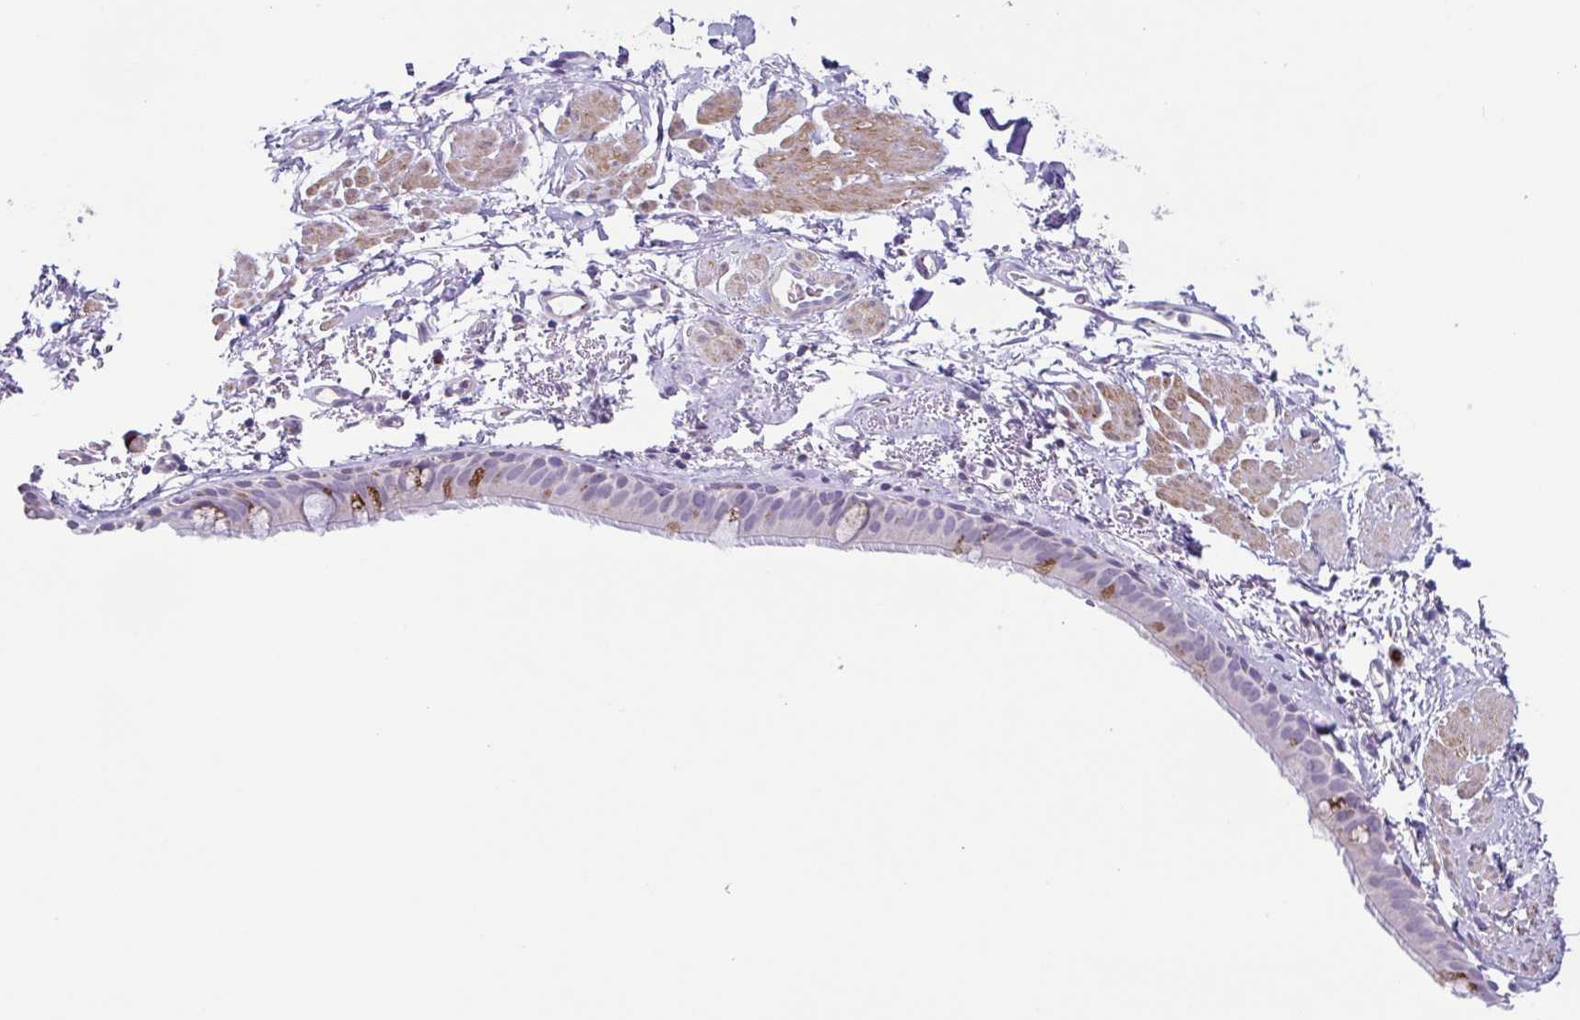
{"staining": {"intensity": "moderate", "quantity": "<25%", "location": "cytoplasmic/membranous"}, "tissue": "bronchus", "cell_type": "Respiratory epithelial cells", "image_type": "normal", "snomed": [{"axis": "morphology", "description": "Normal tissue, NOS"}, {"axis": "topography", "description": "Bronchus"}], "caption": "DAB immunohistochemical staining of benign bronchus reveals moderate cytoplasmic/membranous protein positivity in about <25% of respiratory epithelial cells.", "gene": "COL17A1", "patient": {"sex": "male", "age": 67}}